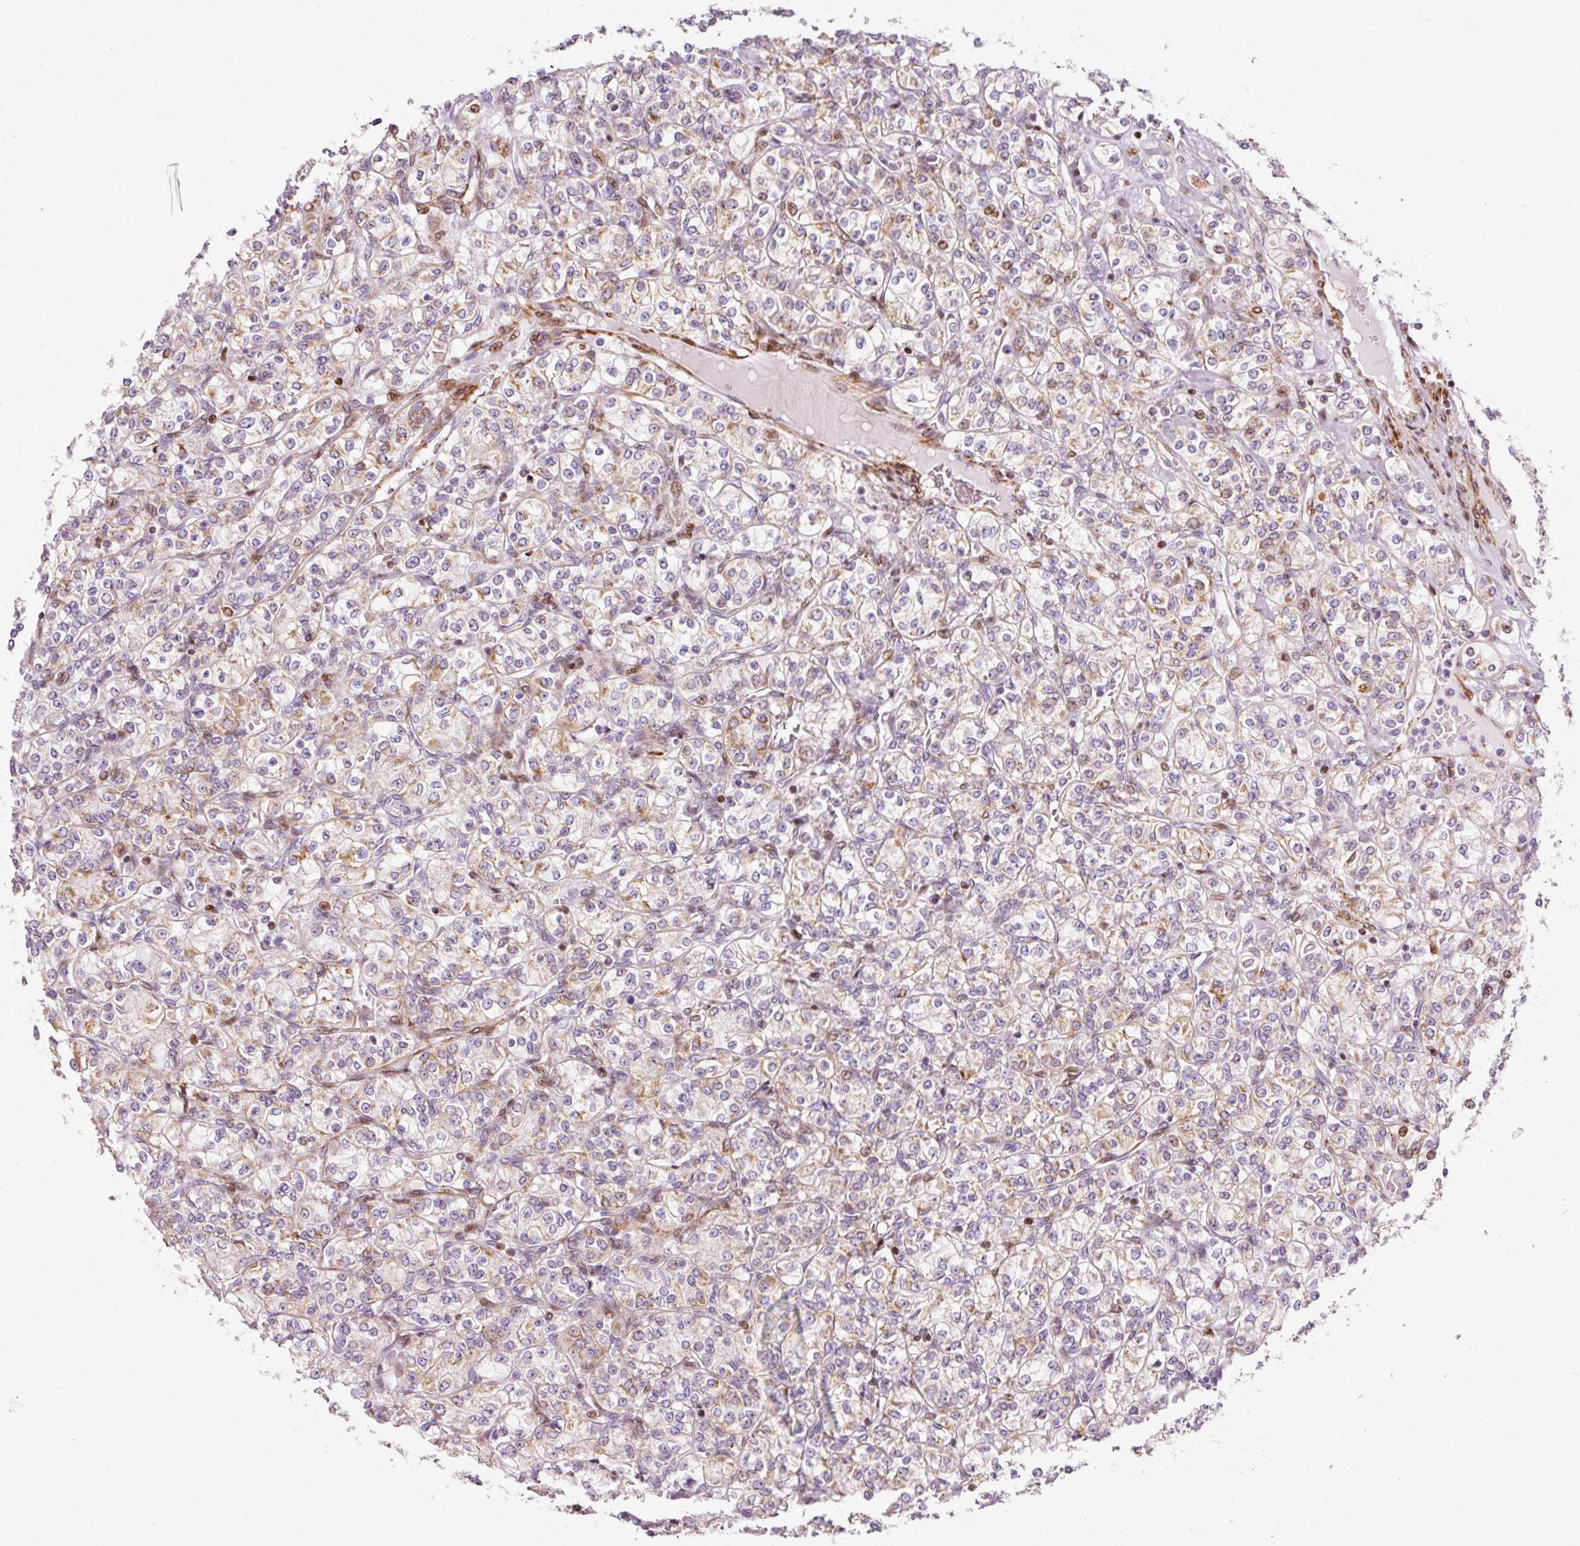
{"staining": {"intensity": "weak", "quantity": "25%-75%", "location": "cytoplasmic/membranous"}, "tissue": "renal cancer", "cell_type": "Tumor cells", "image_type": "cancer", "snomed": [{"axis": "morphology", "description": "Adenocarcinoma, NOS"}, {"axis": "topography", "description": "Kidney"}], "caption": "Protein positivity by immunohistochemistry shows weak cytoplasmic/membranous positivity in approximately 25%-75% of tumor cells in renal cancer (adenocarcinoma).", "gene": "ANKRD20A1", "patient": {"sex": "male", "age": 77}}